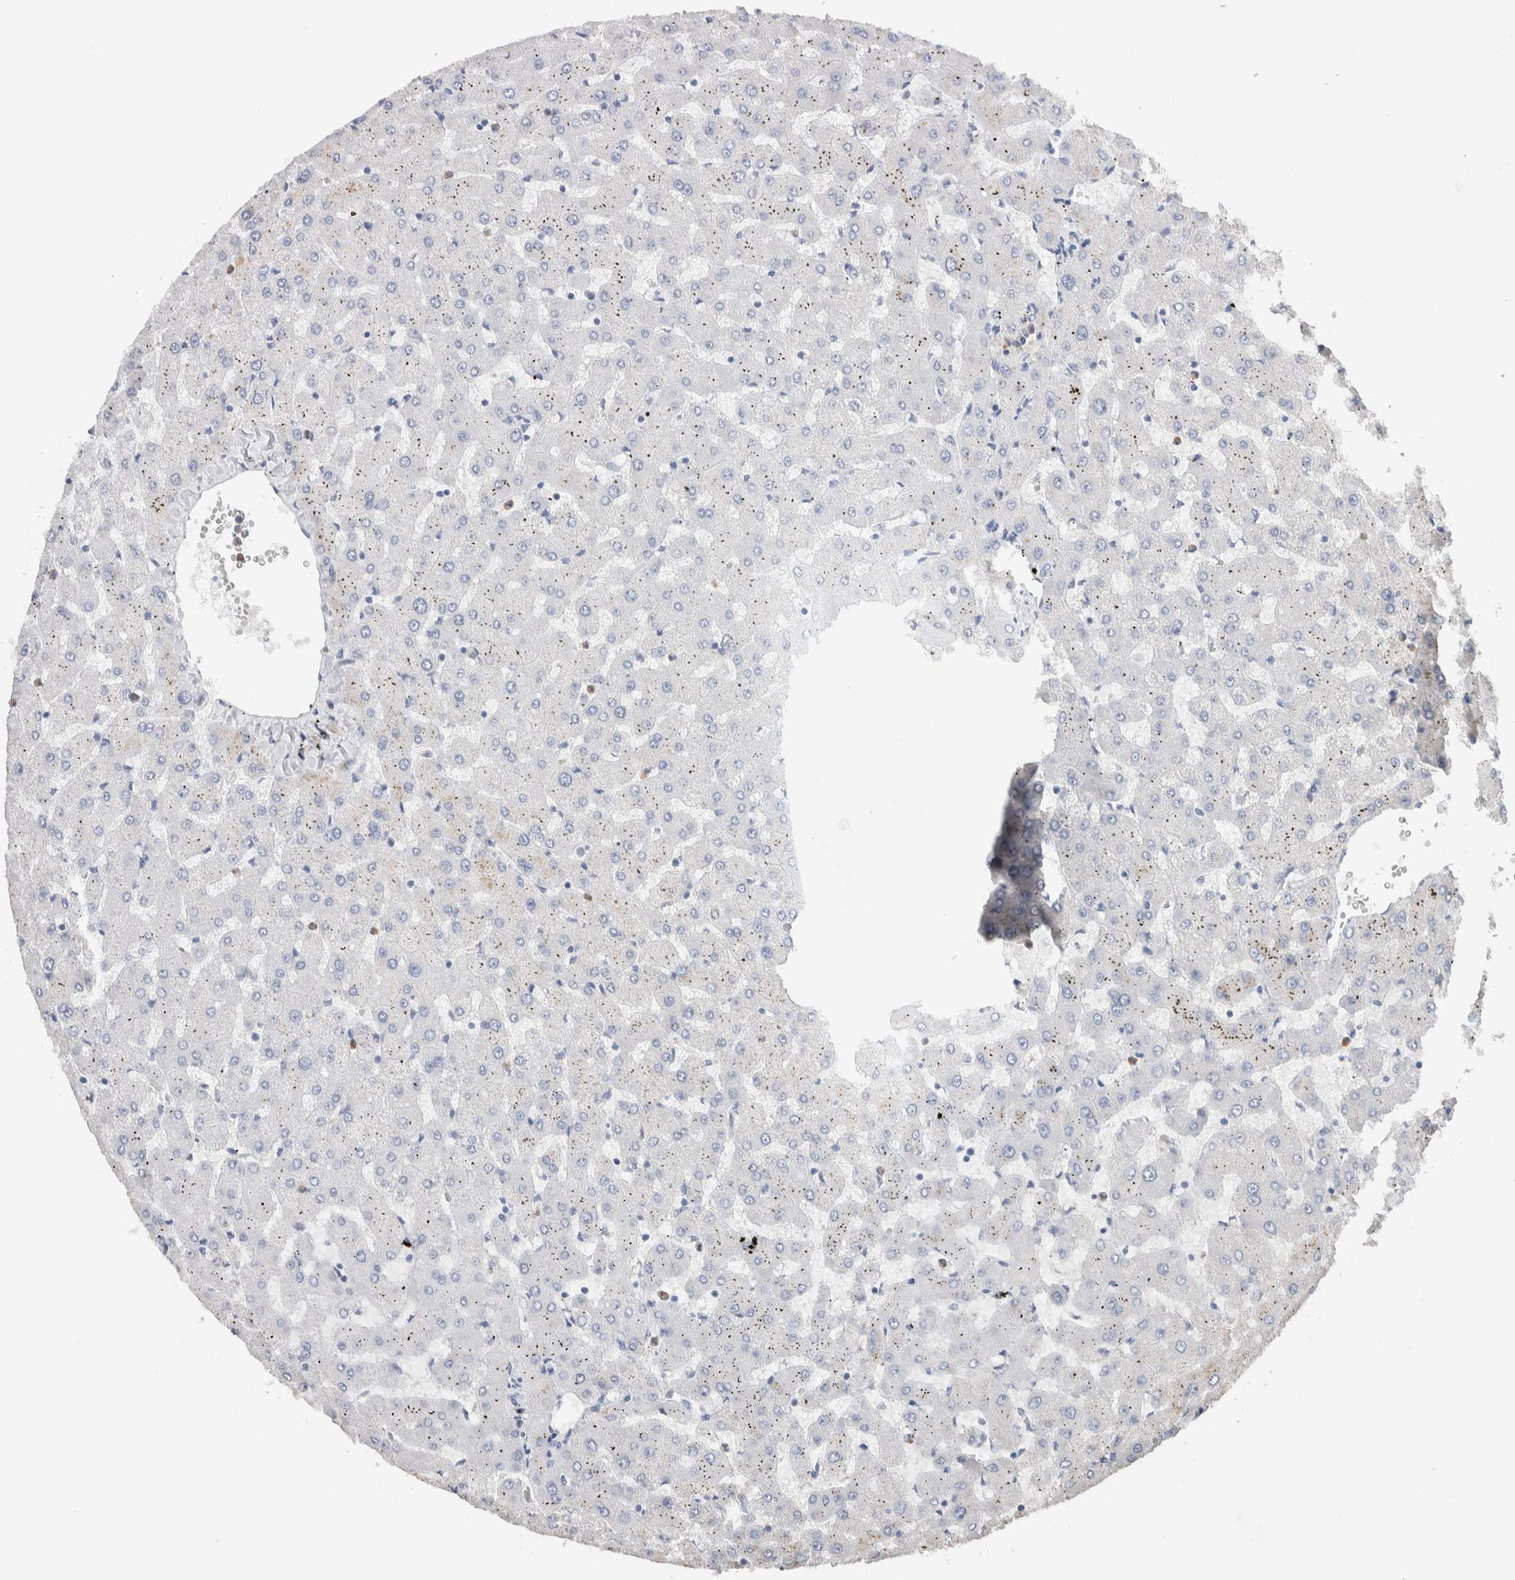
{"staining": {"intensity": "negative", "quantity": "none", "location": "none"}, "tissue": "liver", "cell_type": "Cholangiocytes", "image_type": "normal", "snomed": [{"axis": "morphology", "description": "Normal tissue, NOS"}, {"axis": "topography", "description": "Liver"}], "caption": "Protein analysis of unremarkable liver displays no significant expression in cholangiocytes. (DAB (3,3'-diaminobenzidine) immunohistochemistry (IHC) visualized using brightfield microscopy, high magnification).", "gene": "NCF2", "patient": {"sex": "female", "age": 63}}